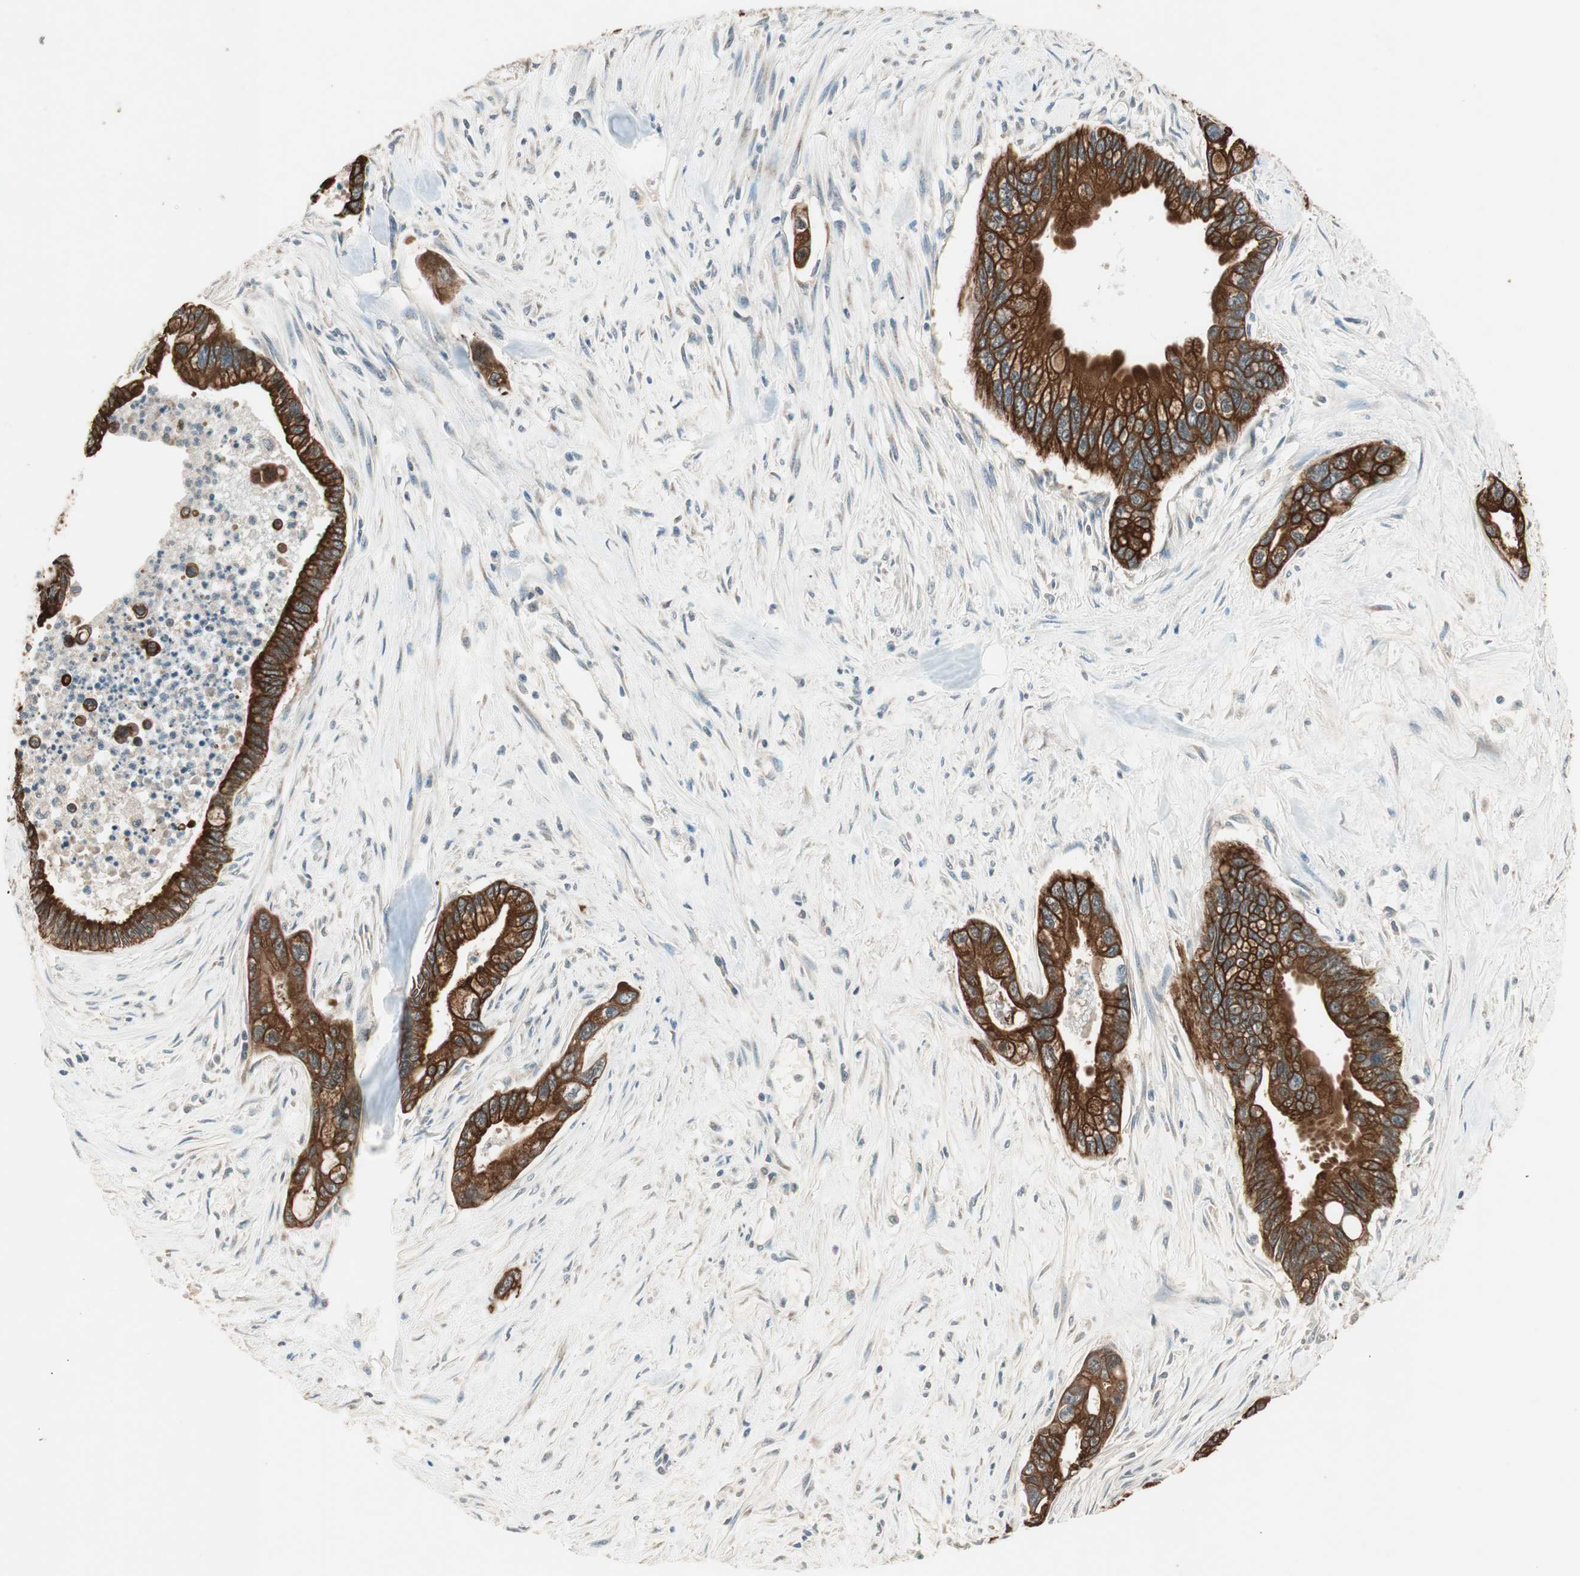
{"staining": {"intensity": "strong", "quantity": ">75%", "location": "cytoplasmic/membranous"}, "tissue": "pancreatic cancer", "cell_type": "Tumor cells", "image_type": "cancer", "snomed": [{"axis": "morphology", "description": "Adenocarcinoma, NOS"}, {"axis": "topography", "description": "Pancreas"}], "caption": "A brown stain shows strong cytoplasmic/membranous staining of a protein in human pancreatic cancer (adenocarcinoma) tumor cells.", "gene": "TRIM21", "patient": {"sex": "male", "age": 70}}